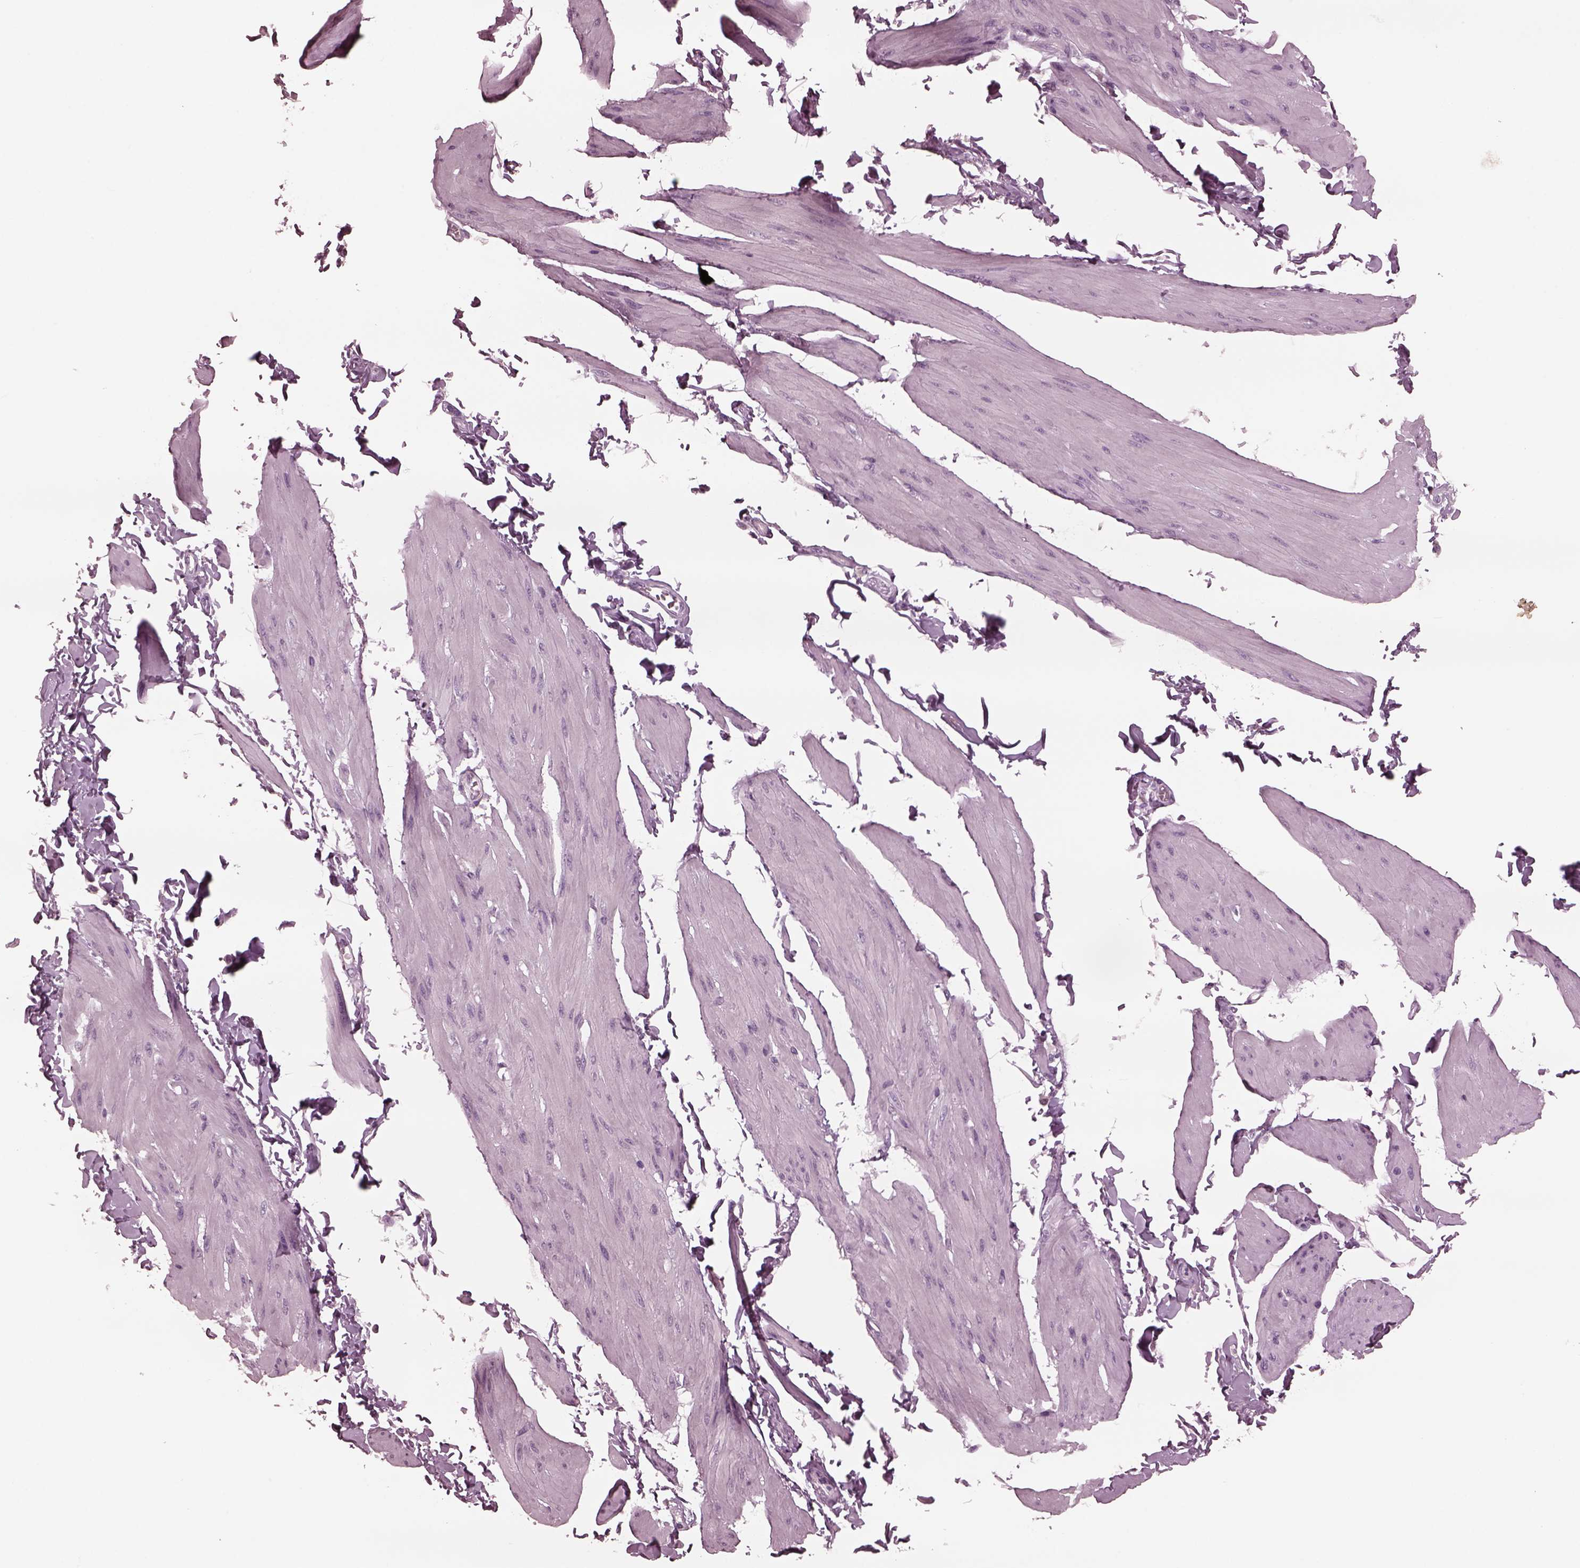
{"staining": {"intensity": "negative", "quantity": "none", "location": "none"}, "tissue": "smooth muscle", "cell_type": "Smooth muscle cells", "image_type": "normal", "snomed": [{"axis": "morphology", "description": "Normal tissue, NOS"}, {"axis": "topography", "description": "Adipose tissue"}, {"axis": "topography", "description": "Smooth muscle"}, {"axis": "topography", "description": "Peripheral nerve tissue"}], "caption": "The micrograph displays no staining of smooth muscle cells in benign smooth muscle.", "gene": "YY2", "patient": {"sex": "male", "age": 83}}